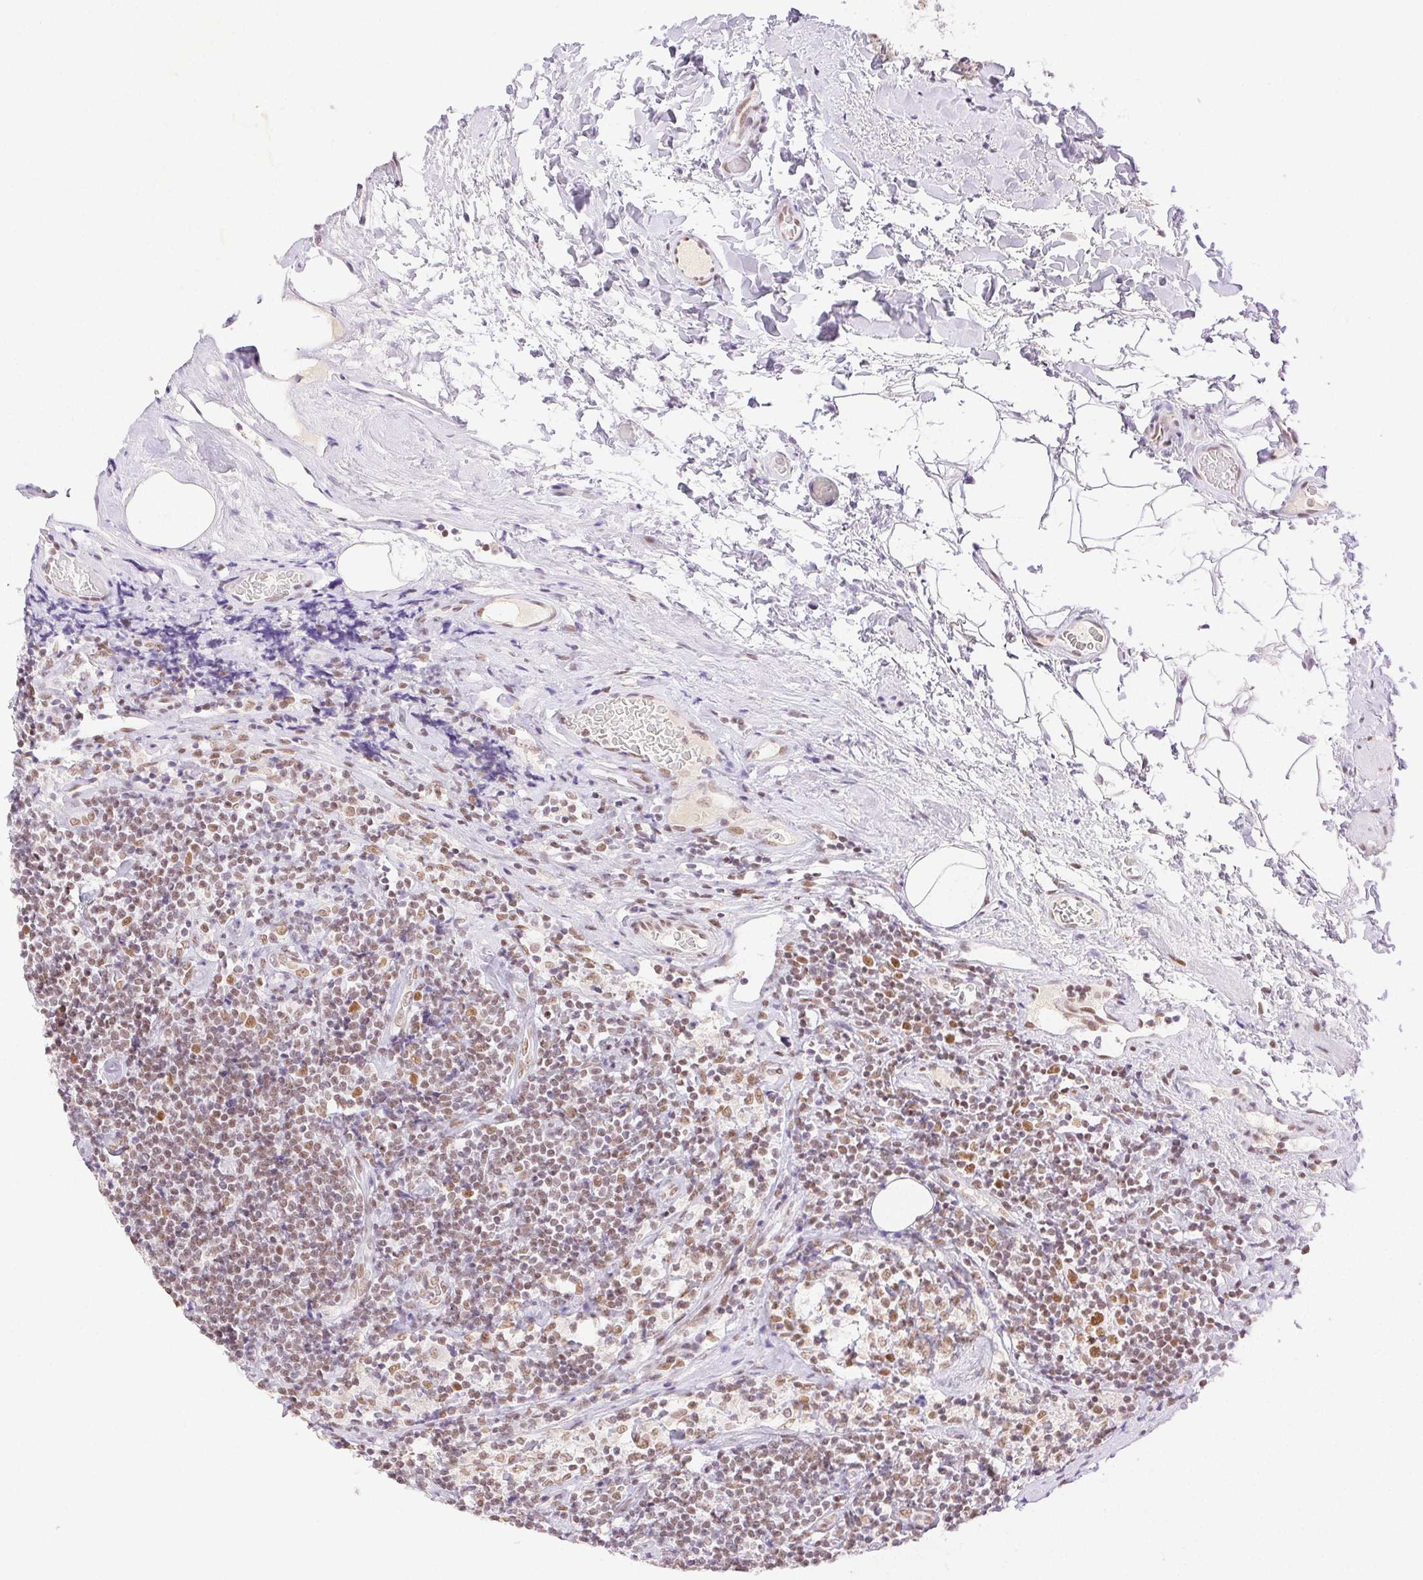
{"staining": {"intensity": "moderate", "quantity": "25%-75%", "location": "nuclear"}, "tissue": "lymphoma", "cell_type": "Tumor cells", "image_type": "cancer", "snomed": [{"axis": "morphology", "description": "Malignant lymphoma, non-Hodgkin's type, Low grade"}, {"axis": "topography", "description": "Lymph node"}], "caption": "Low-grade malignant lymphoma, non-Hodgkin's type tissue displays moderate nuclear expression in approximately 25%-75% of tumor cells, visualized by immunohistochemistry. (DAB IHC, brown staining for protein, blue staining for nuclei).", "gene": "H2AZ2", "patient": {"sex": "male", "age": 81}}